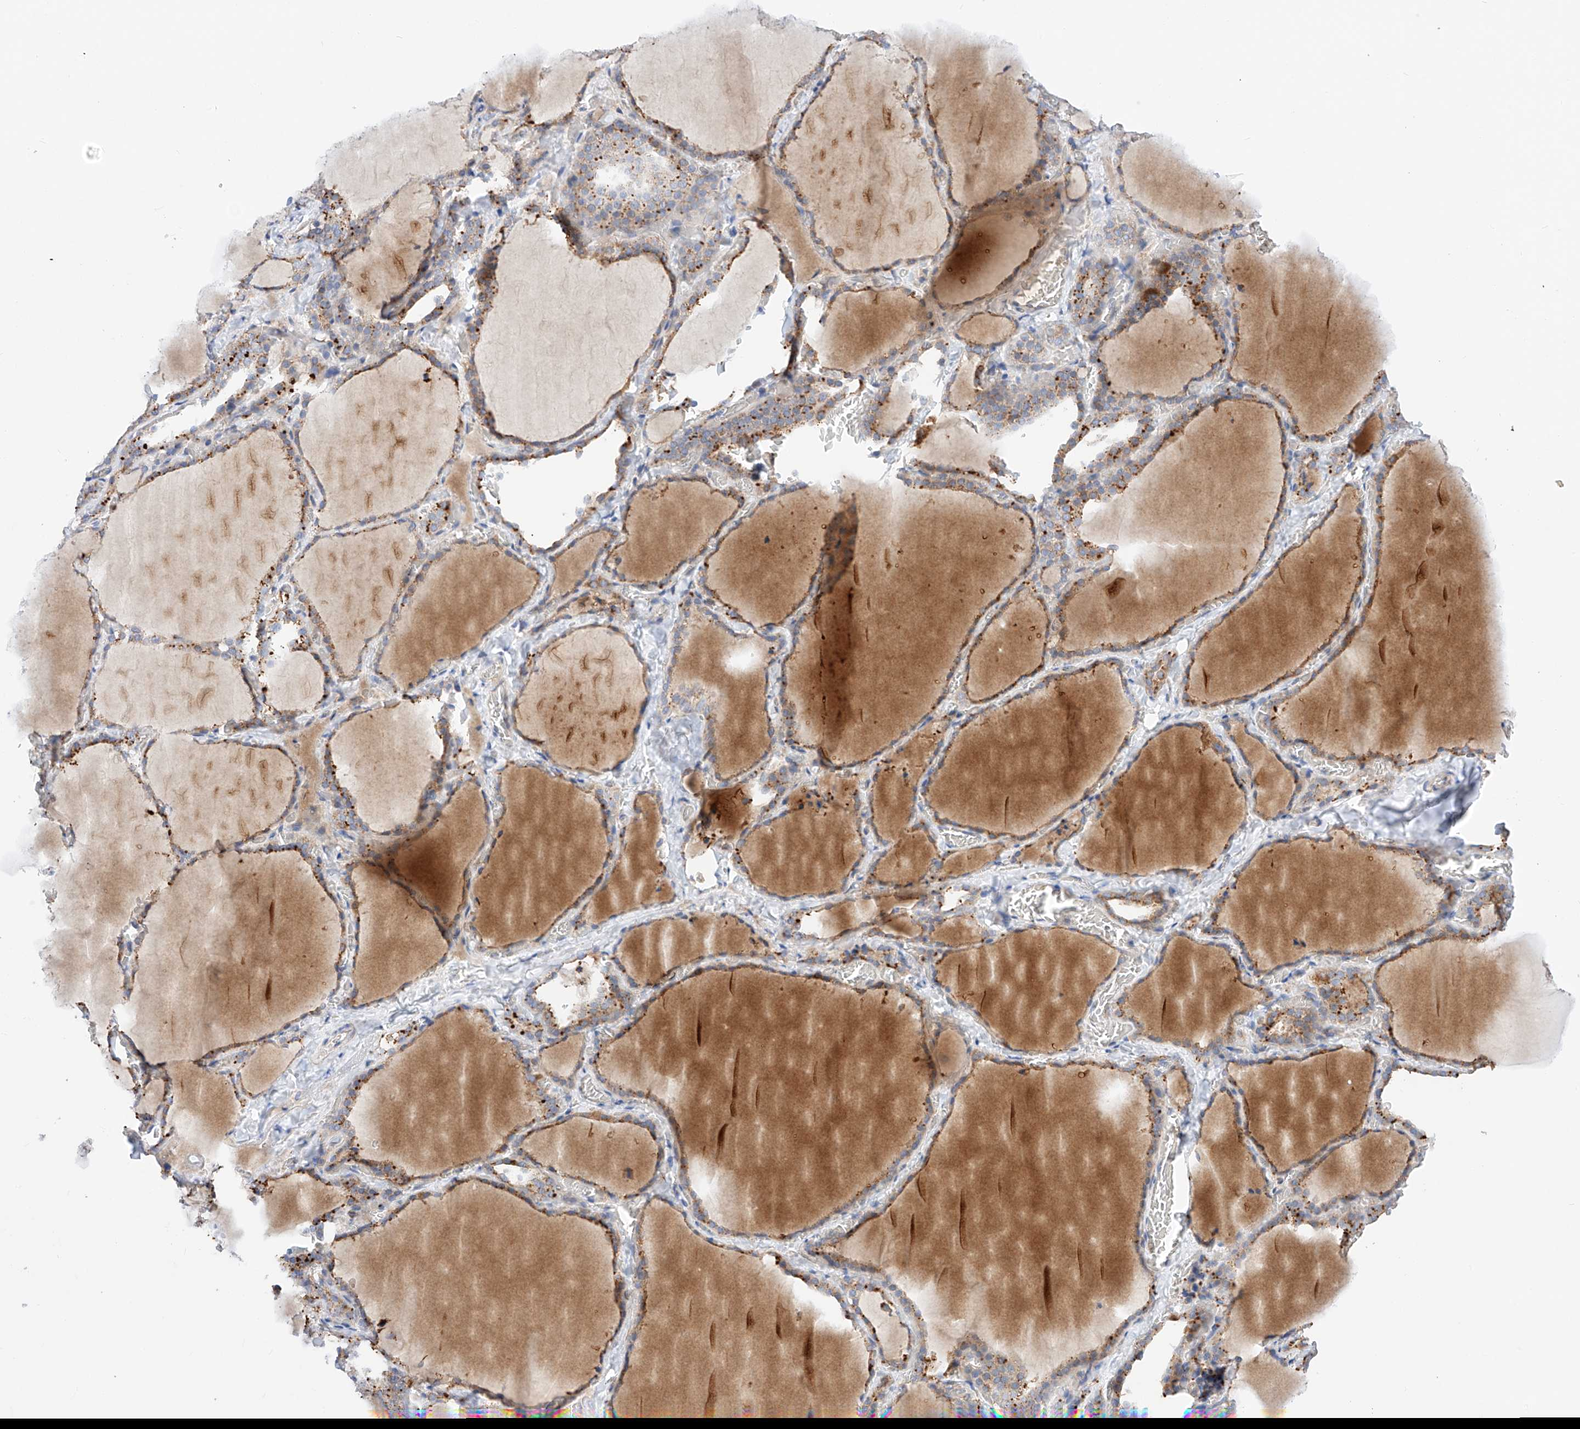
{"staining": {"intensity": "moderate", "quantity": ">75%", "location": "cytoplasmic/membranous"}, "tissue": "thyroid gland", "cell_type": "Glandular cells", "image_type": "normal", "snomed": [{"axis": "morphology", "description": "Normal tissue, NOS"}, {"axis": "topography", "description": "Thyroid gland"}], "caption": "Immunohistochemistry (IHC) photomicrograph of unremarkable thyroid gland: human thyroid gland stained using immunohistochemistry displays medium levels of moderate protein expression localized specifically in the cytoplasmic/membranous of glandular cells, appearing as a cytoplasmic/membranous brown color.", "gene": "NR1D1", "patient": {"sex": "female", "age": 22}}